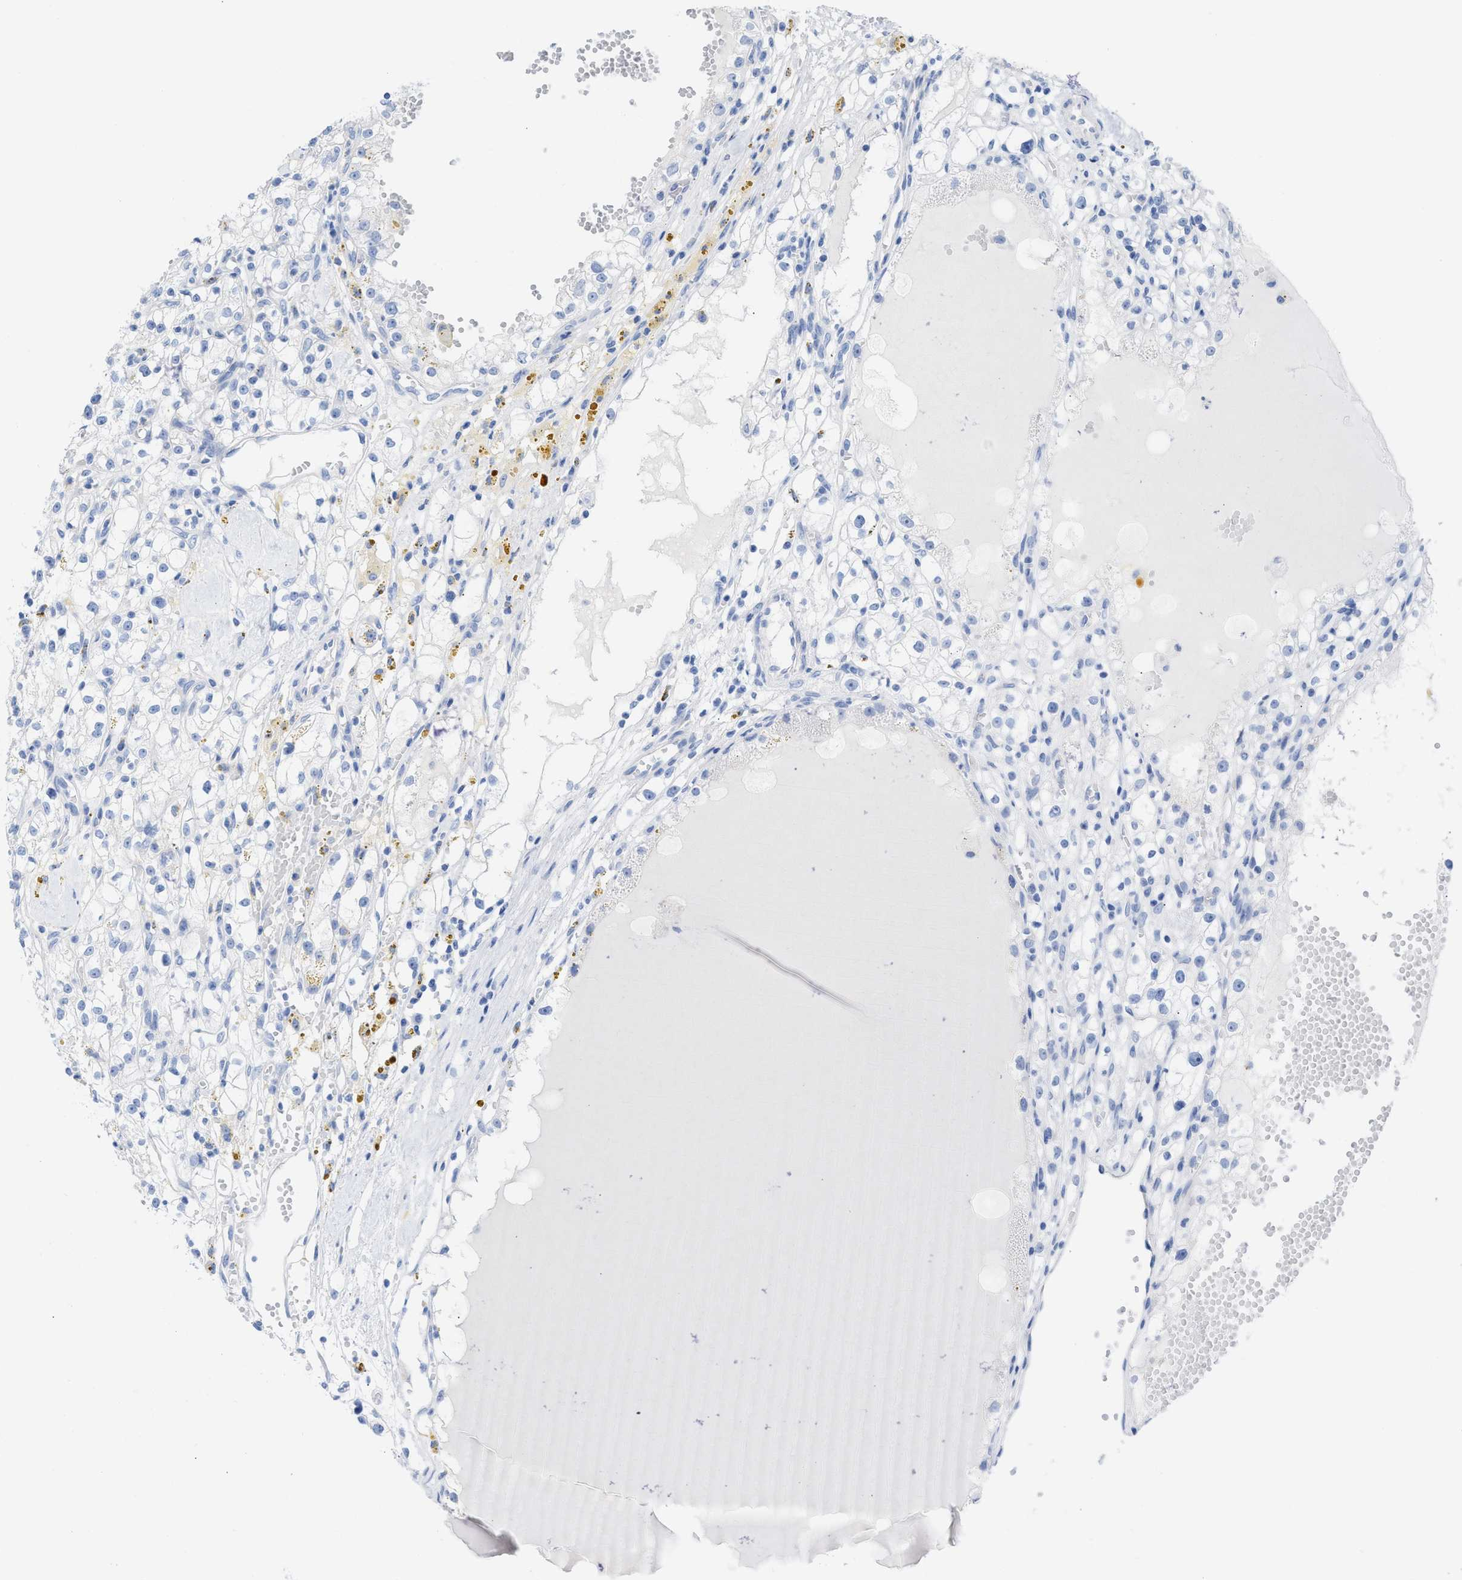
{"staining": {"intensity": "negative", "quantity": "none", "location": "none"}, "tissue": "renal cancer", "cell_type": "Tumor cells", "image_type": "cancer", "snomed": [{"axis": "morphology", "description": "Adenocarcinoma, NOS"}, {"axis": "topography", "description": "Kidney"}], "caption": "Immunohistochemistry (IHC) of renal cancer (adenocarcinoma) displays no staining in tumor cells.", "gene": "CPA1", "patient": {"sex": "male", "age": 56}}